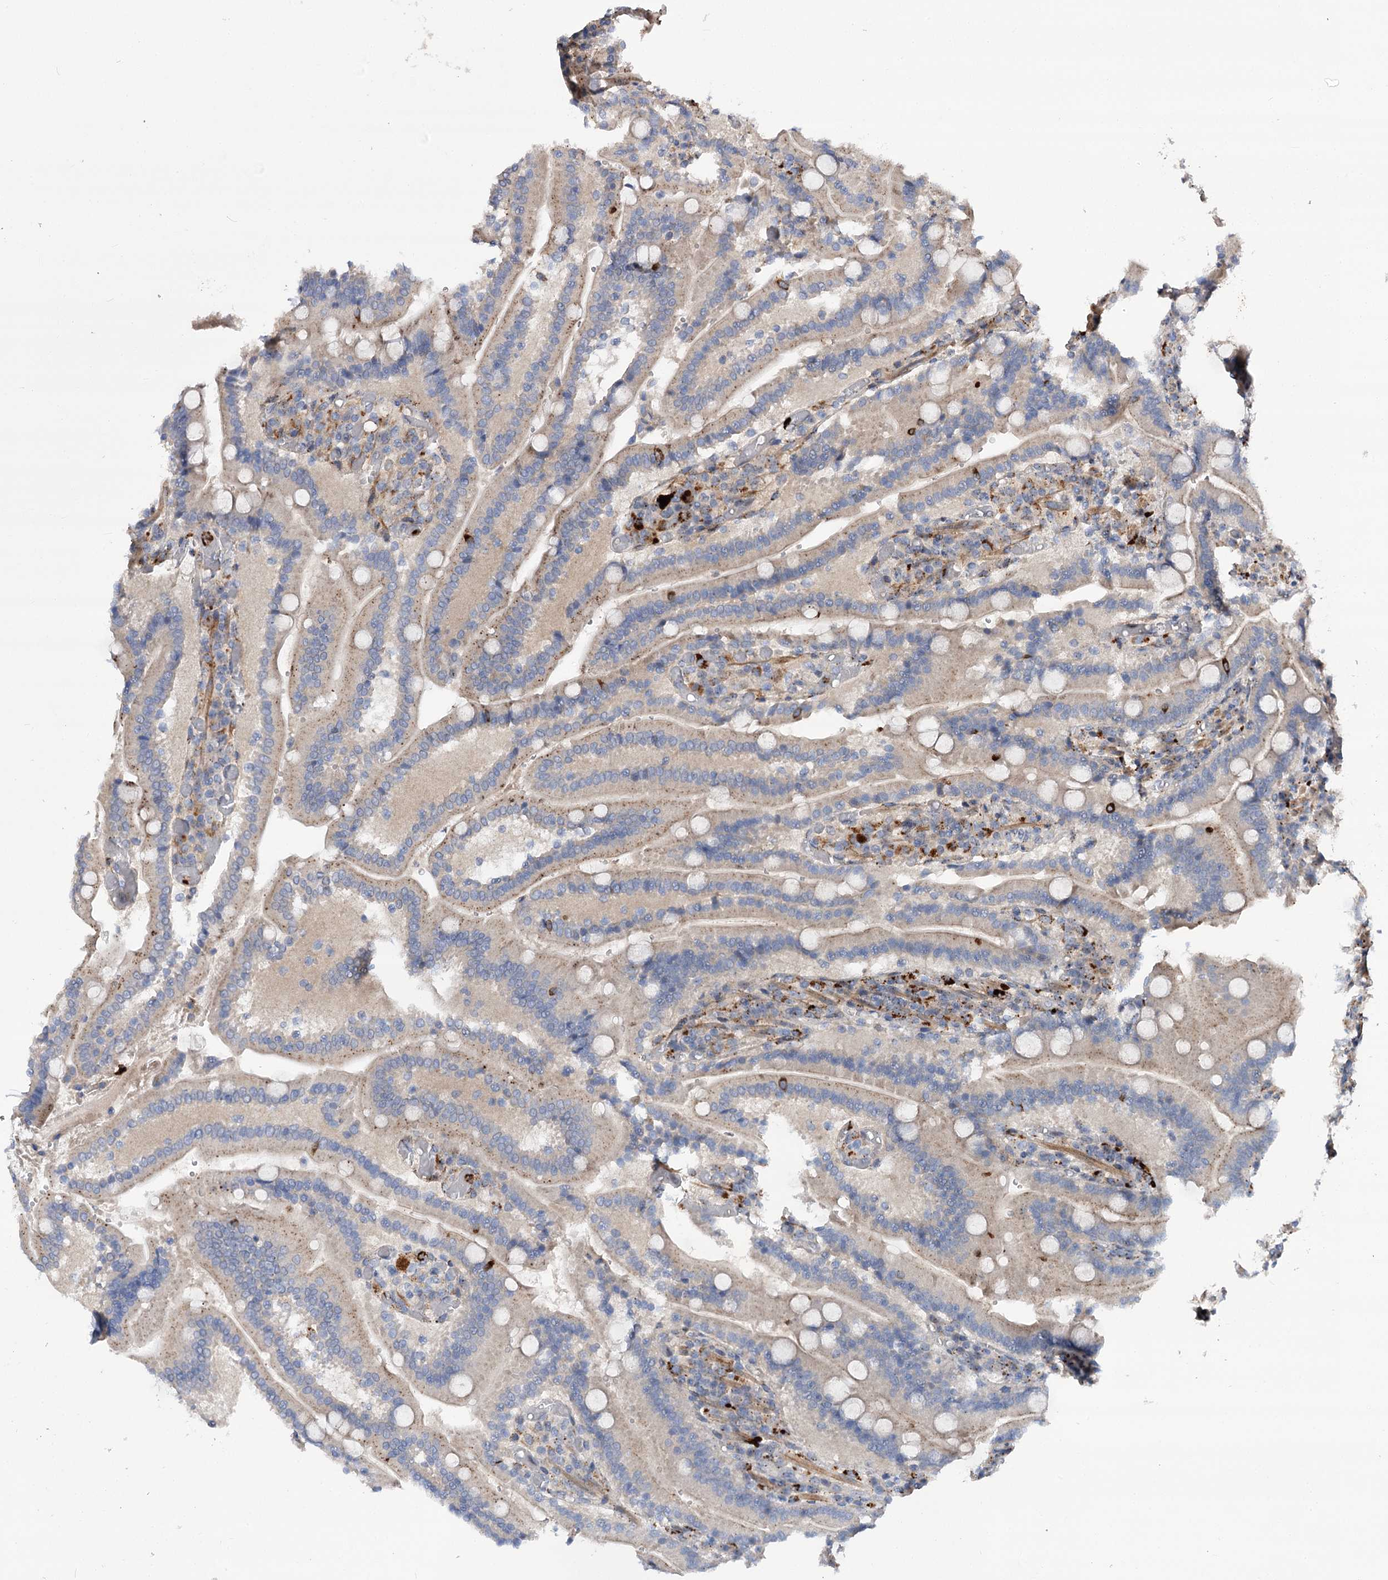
{"staining": {"intensity": "weak", "quantity": "25%-75%", "location": "cytoplasmic/membranous"}, "tissue": "duodenum", "cell_type": "Glandular cells", "image_type": "normal", "snomed": [{"axis": "morphology", "description": "Normal tissue, NOS"}, {"axis": "topography", "description": "Duodenum"}], "caption": "Protein staining of normal duodenum reveals weak cytoplasmic/membranous expression in about 25%-75% of glandular cells.", "gene": "MINDY3", "patient": {"sex": "female", "age": 62}}